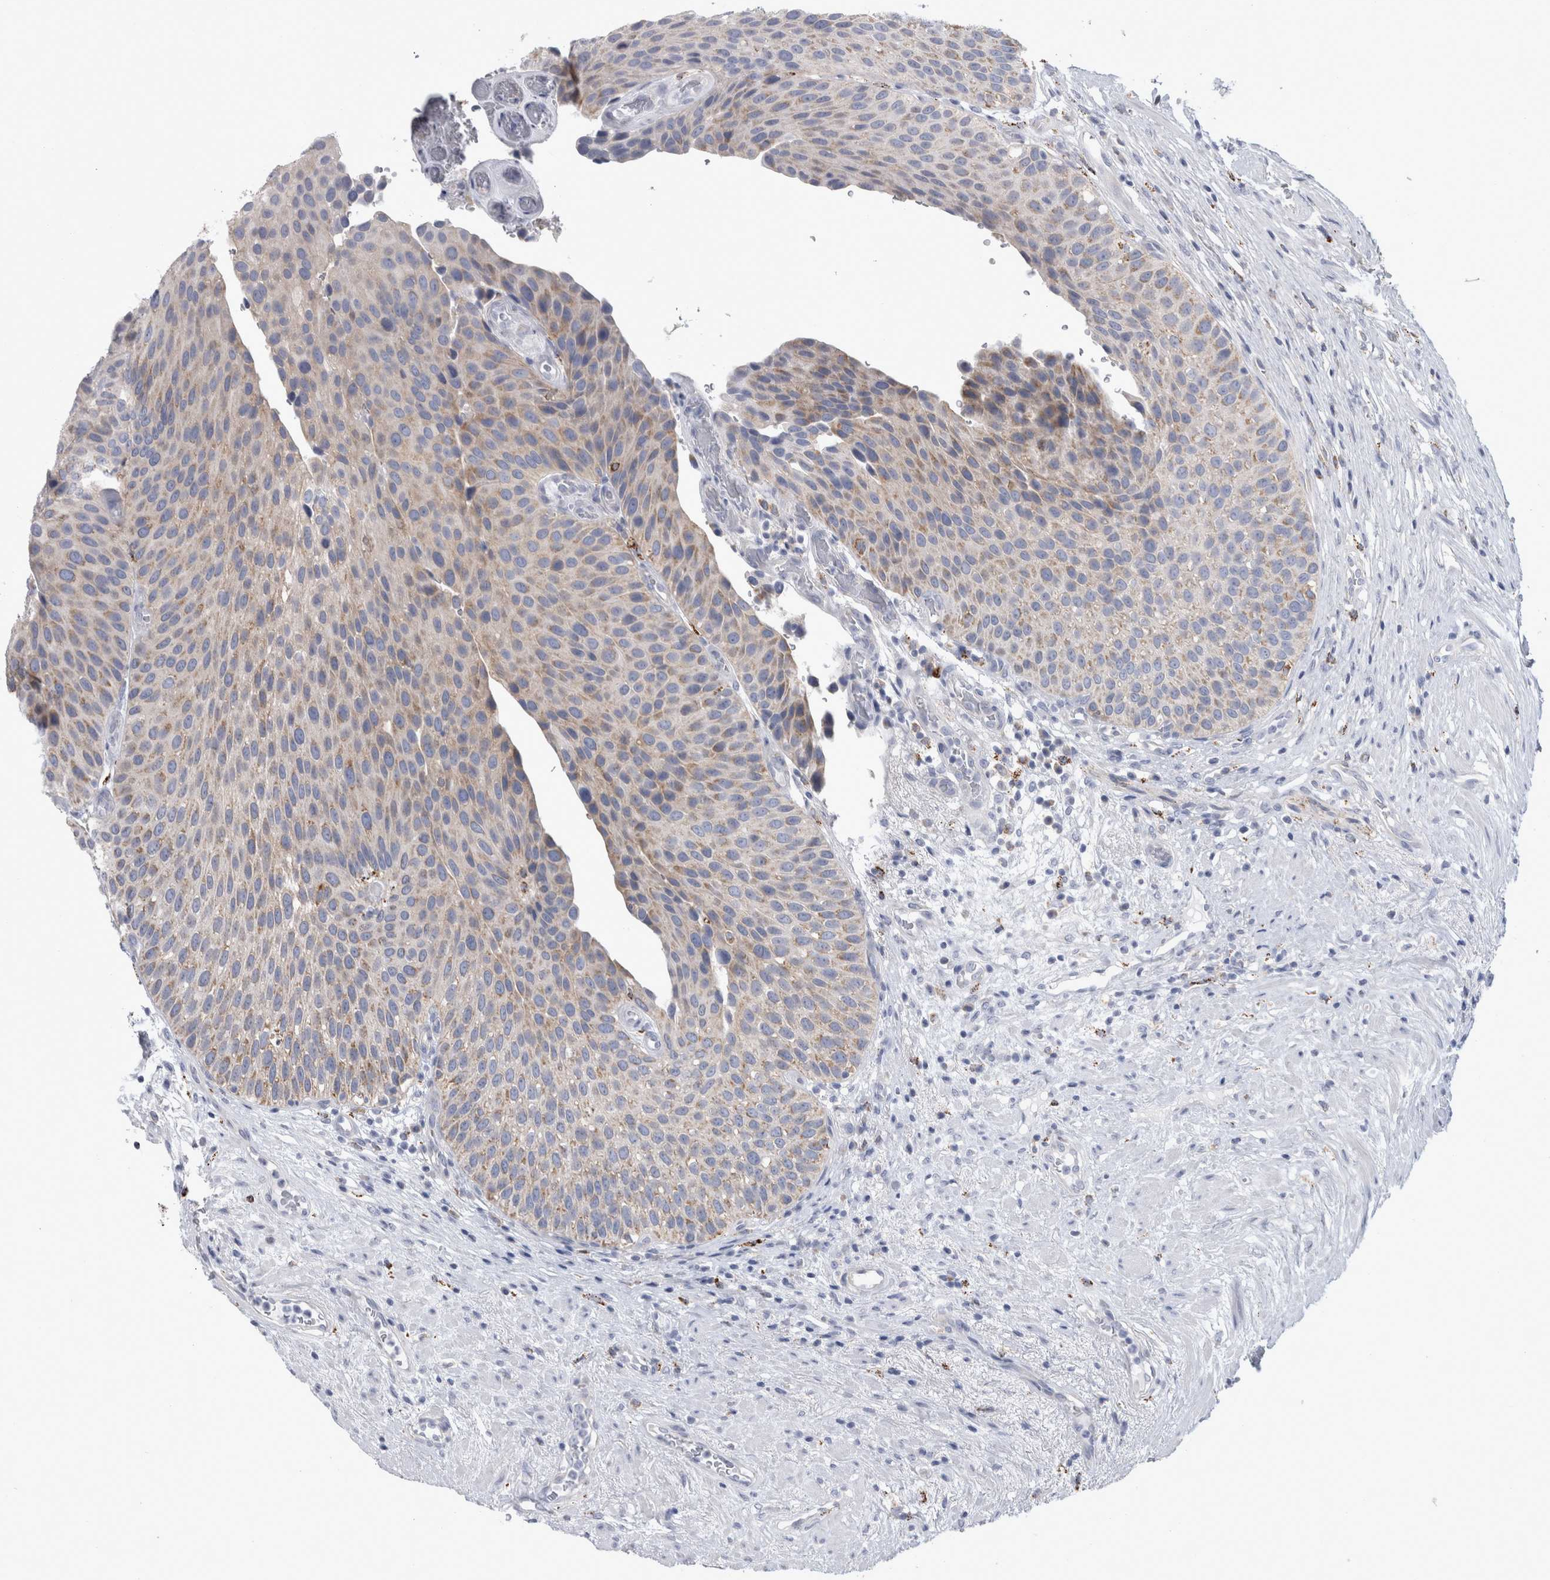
{"staining": {"intensity": "weak", "quantity": ">75%", "location": "cytoplasmic/membranous"}, "tissue": "urothelial cancer", "cell_type": "Tumor cells", "image_type": "cancer", "snomed": [{"axis": "morphology", "description": "Normal tissue, NOS"}, {"axis": "morphology", "description": "Urothelial carcinoma, Low grade"}, {"axis": "topography", "description": "Urinary bladder"}, {"axis": "topography", "description": "Prostate"}], "caption": "Urothelial cancer tissue demonstrates weak cytoplasmic/membranous staining in approximately >75% of tumor cells, visualized by immunohistochemistry.", "gene": "GATM", "patient": {"sex": "male", "age": 60}}